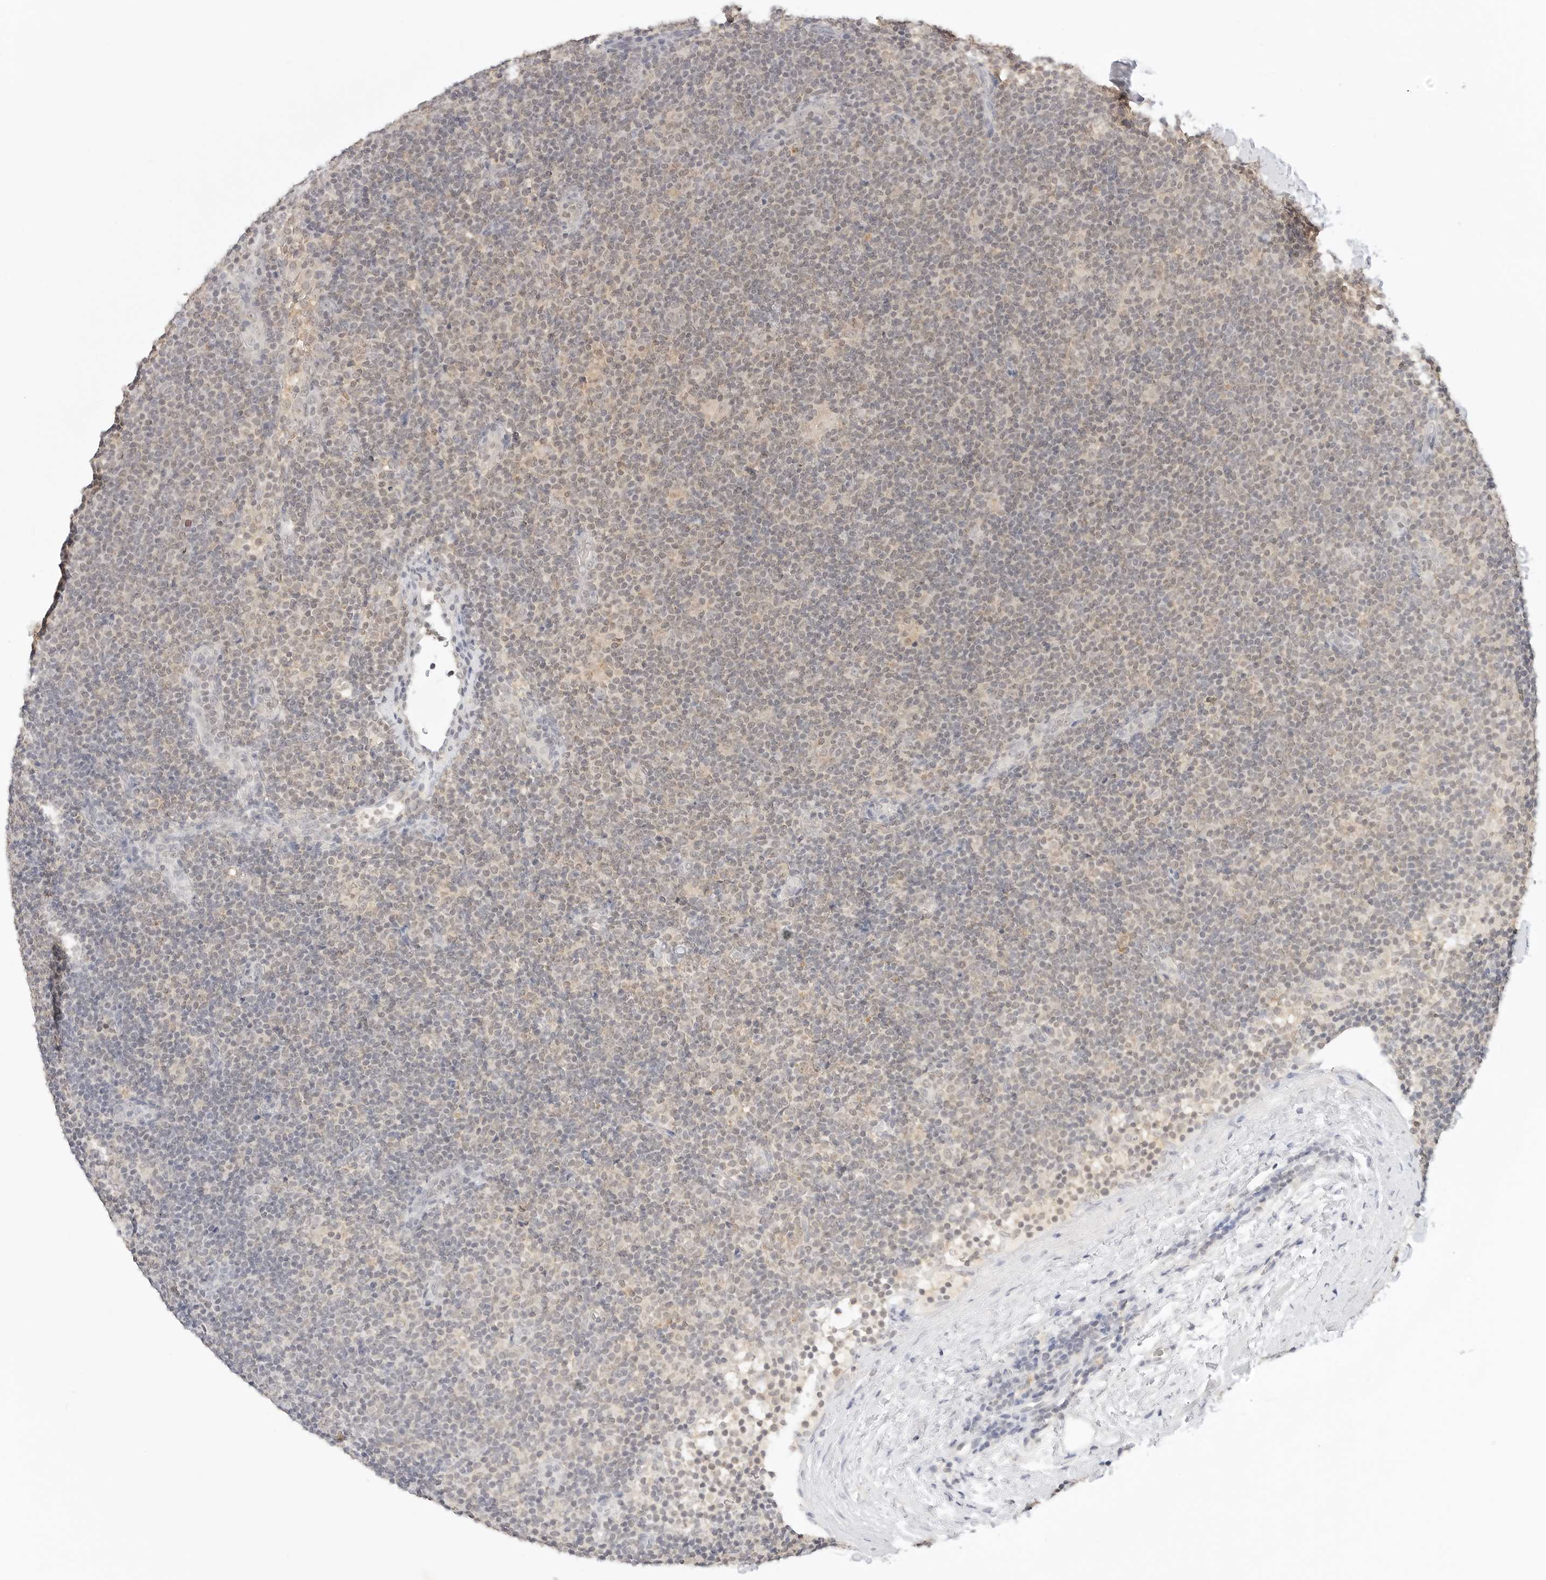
{"staining": {"intensity": "negative", "quantity": "none", "location": "none"}, "tissue": "lymphoma", "cell_type": "Tumor cells", "image_type": "cancer", "snomed": [{"axis": "morphology", "description": "Hodgkin's disease, NOS"}, {"axis": "topography", "description": "Lymph node"}], "caption": "Immunohistochemical staining of lymphoma shows no significant expression in tumor cells.", "gene": "EPHA1", "patient": {"sex": "female", "age": 57}}